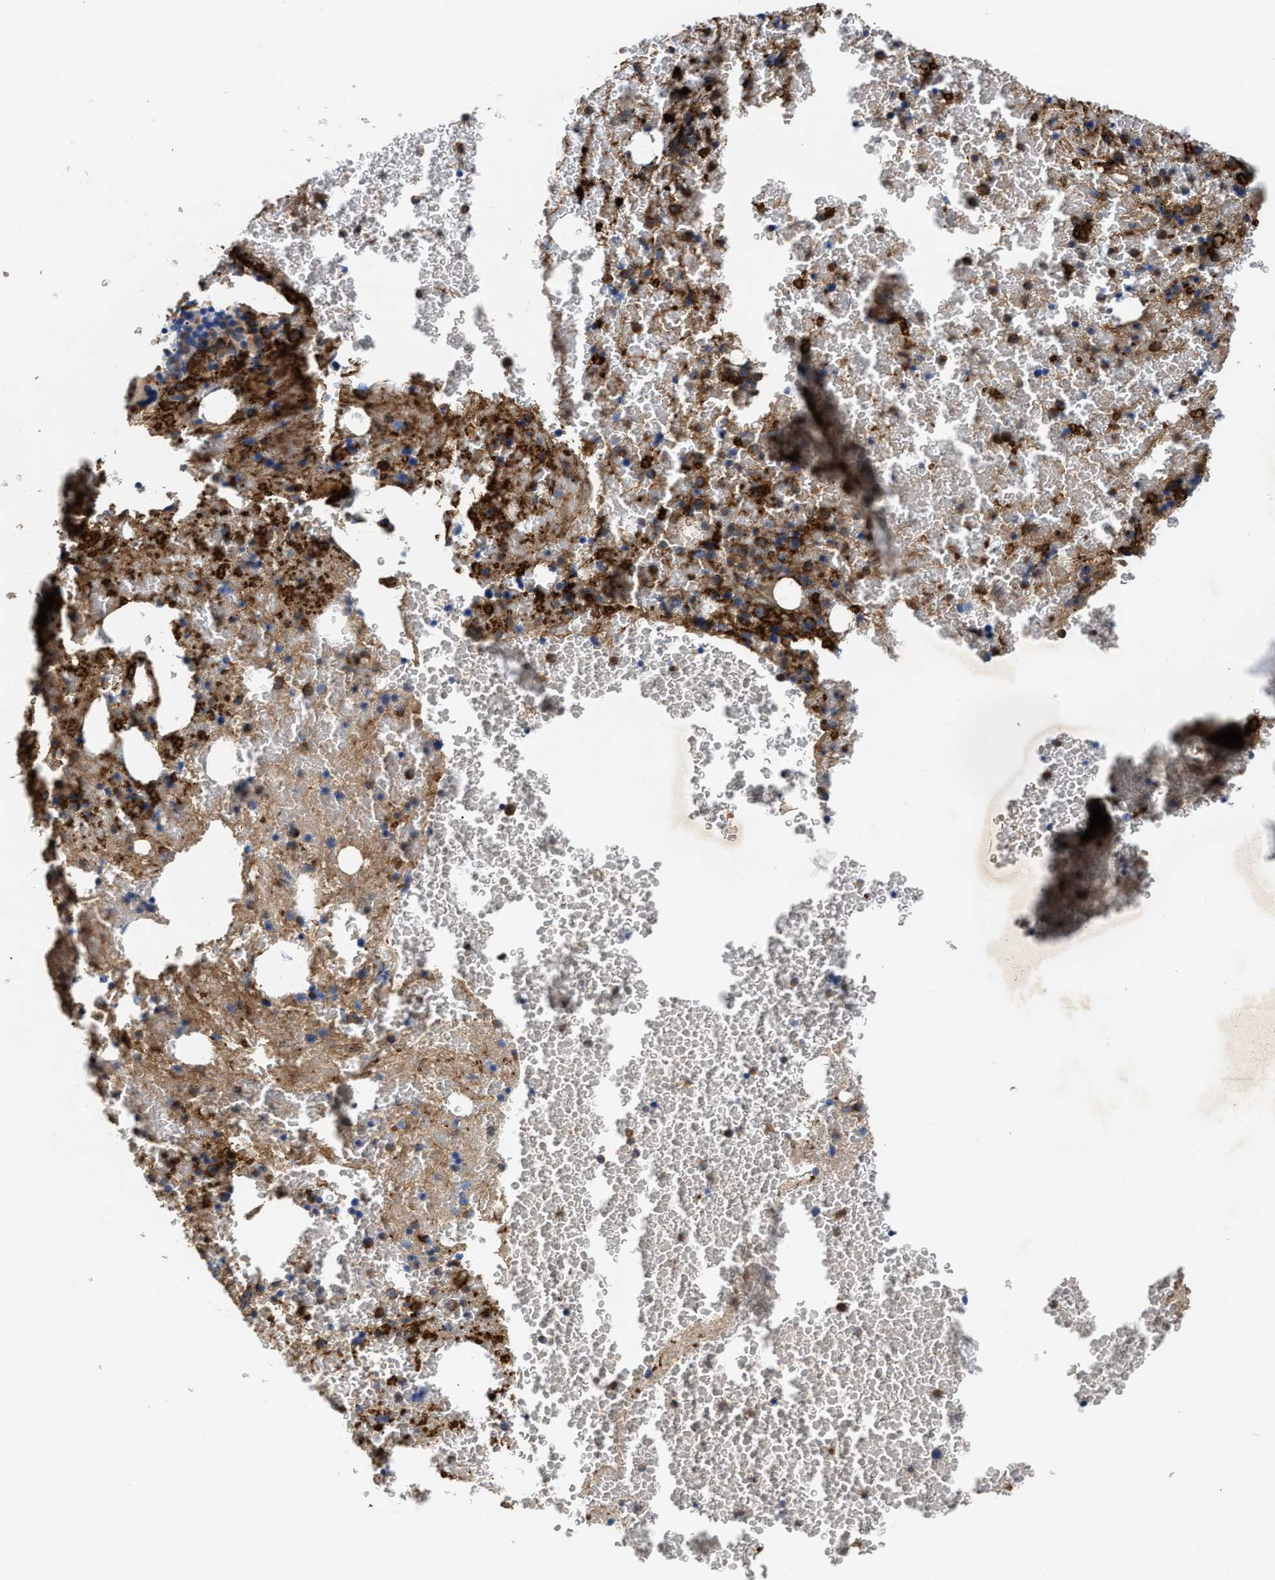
{"staining": {"intensity": "moderate", "quantity": "25%-75%", "location": "cytoplasmic/membranous"}, "tissue": "bone marrow", "cell_type": "Hematopoietic cells", "image_type": "normal", "snomed": [{"axis": "morphology", "description": "Normal tissue, NOS"}, {"axis": "morphology", "description": "Inflammation, NOS"}, {"axis": "topography", "description": "Bone marrow"}], "caption": "This histopathology image shows immunohistochemistry staining of normal bone marrow, with medium moderate cytoplasmic/membranous staining in about 25%-75% of hematopoietic cells.", "gene": "CCDC171", "patient": {"sex": "male", "age": 47}}